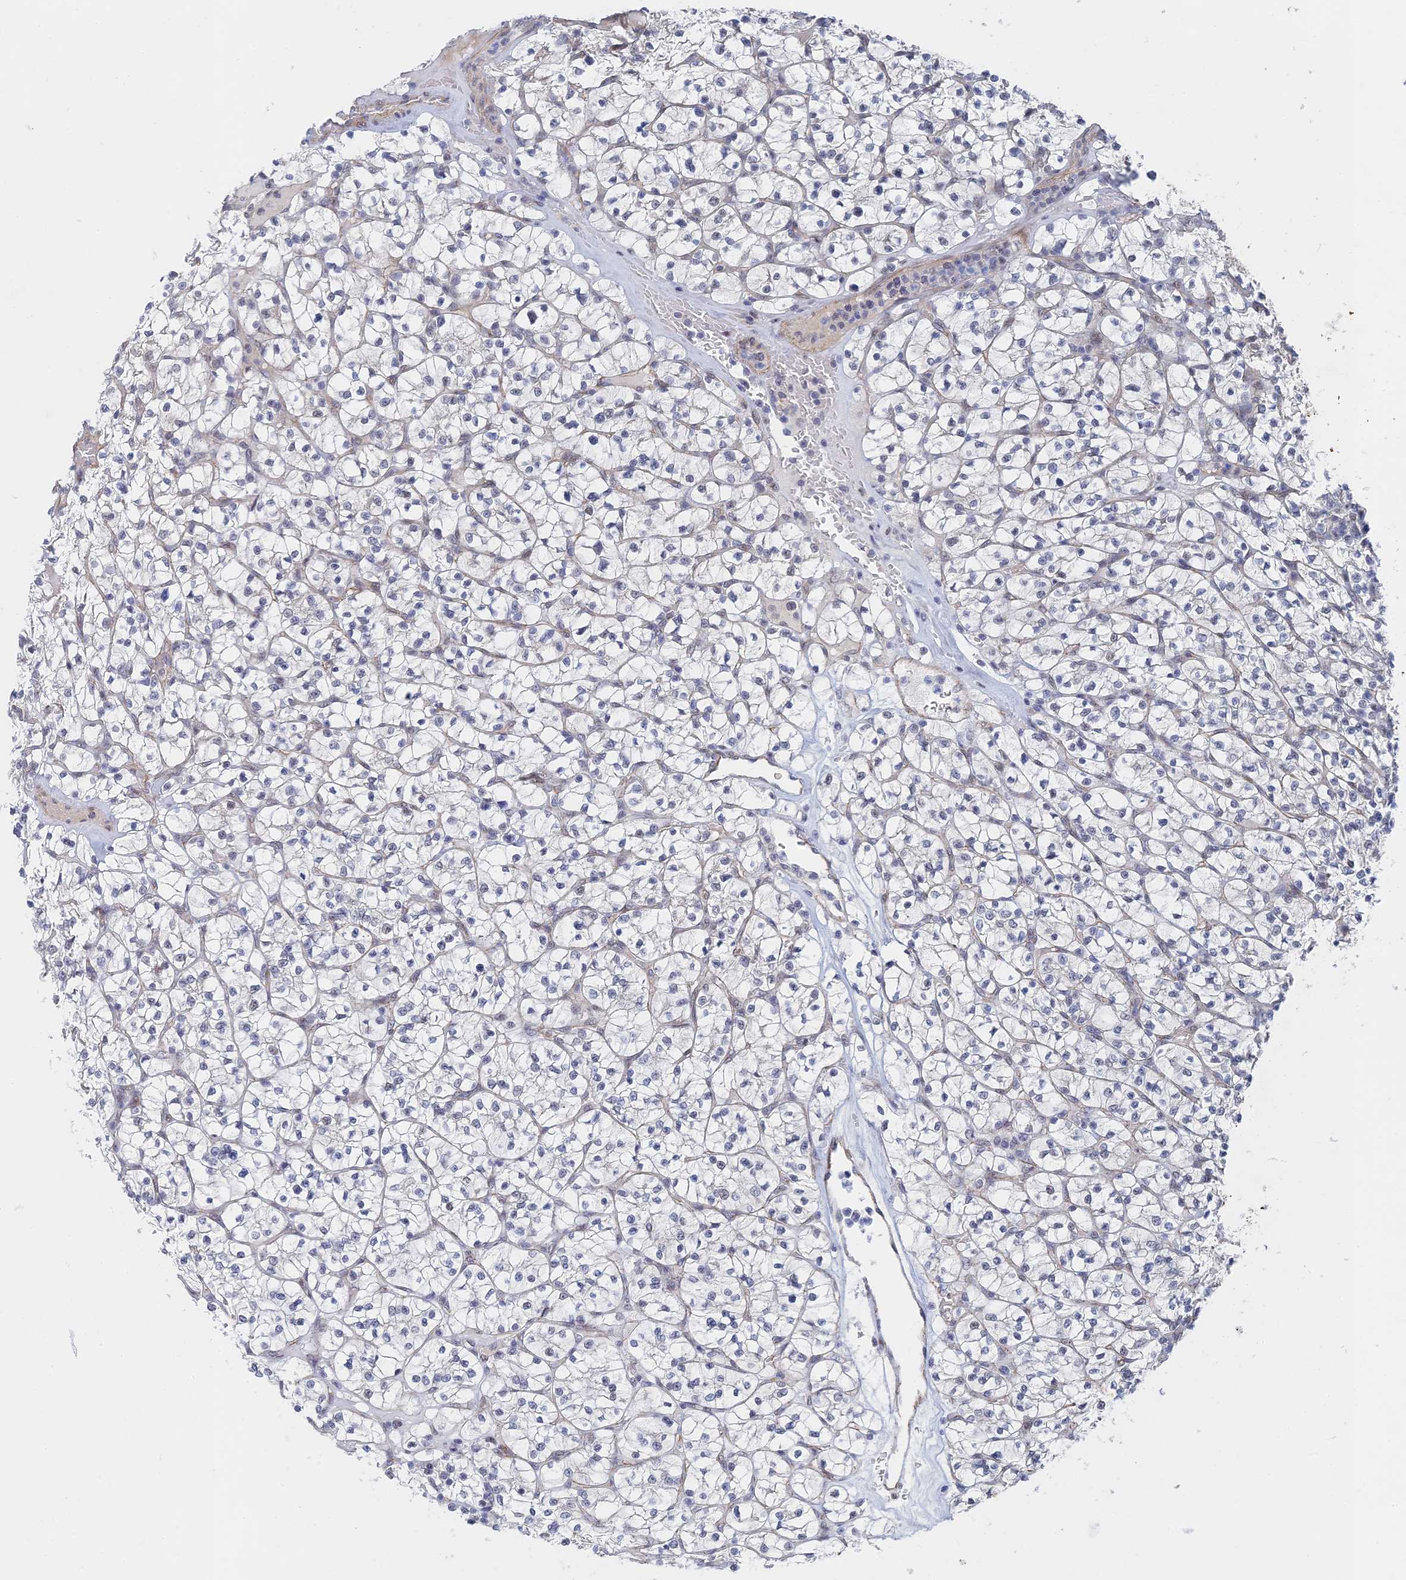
{"staining": {"intensity": "negative", "quantity": "none", "location": "none"}, "tissue": "renal cancer", "cell_type": "Tumor cells", "image_type": "cancer", "snomed": [{"axis": "morphology", "description": "Adenocarcinoma, NOS"}, {"axis": "topography", "description": "Kidney"}], "caption": "The immunohistochemistry image has no significant positivity in tumor cells of renal cancer tissue.", "gene": "CFAP92", "patient": {"sex": "female", "age": 64}}